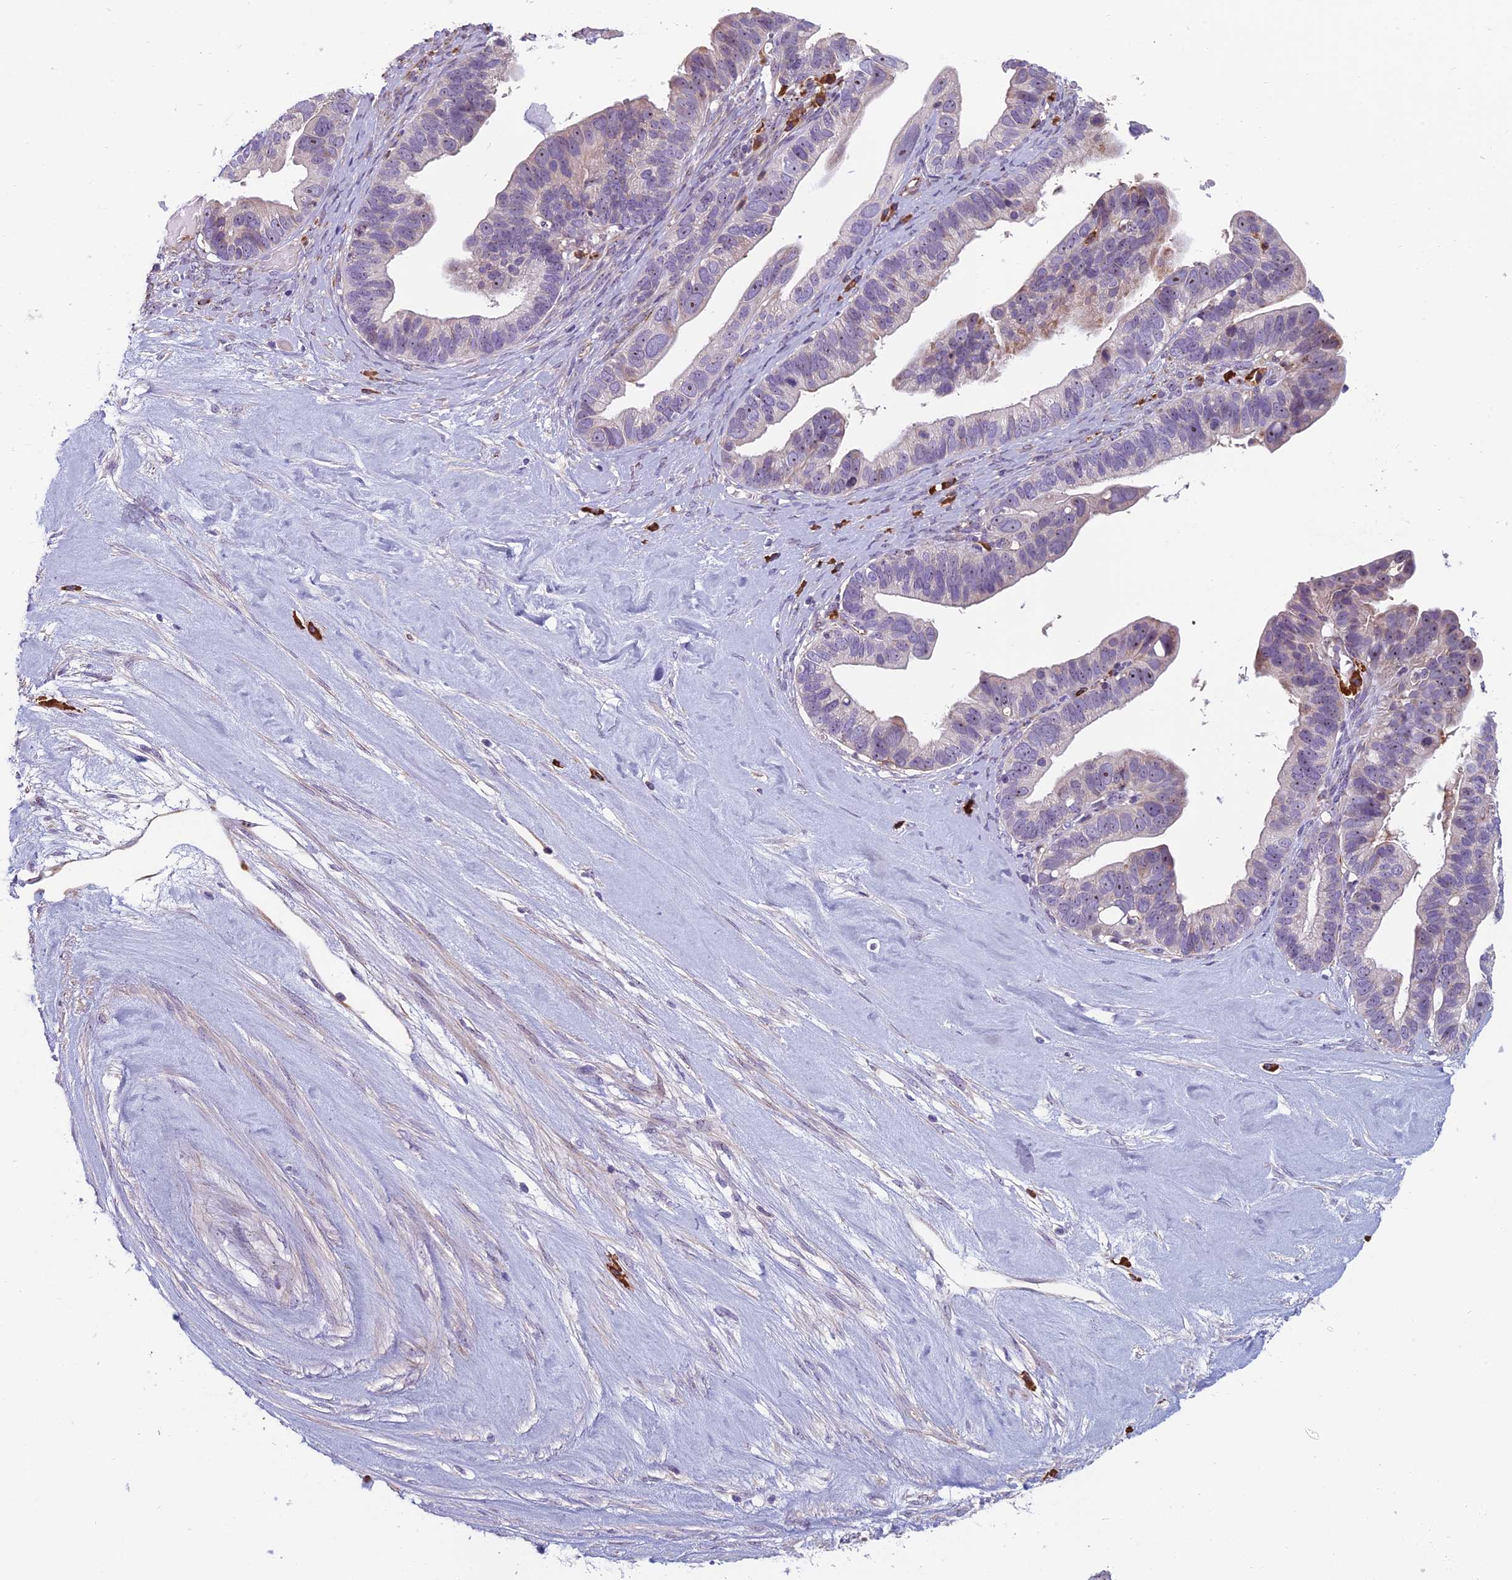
{"staining": {"intensity": "weak", "quantity": "25%-75%", "location": "nuclear"}, "tissue": "ovarian cancer", "cell_type": "Tumor cells", "image_type": "cancer", "snomed": [{"axis": "morphology", "description": "Cystadenocarcinoma, serous, NOS"}, {"axis": "topography", "description": "Ovary"}], "caption": "Protein expression analysis of human ovarian cancer reveals weak nuclear staining in about 25%-75% of tumor cells.", "gene": "NOC2L", "patient": {"sex": "female", "age": 56}}